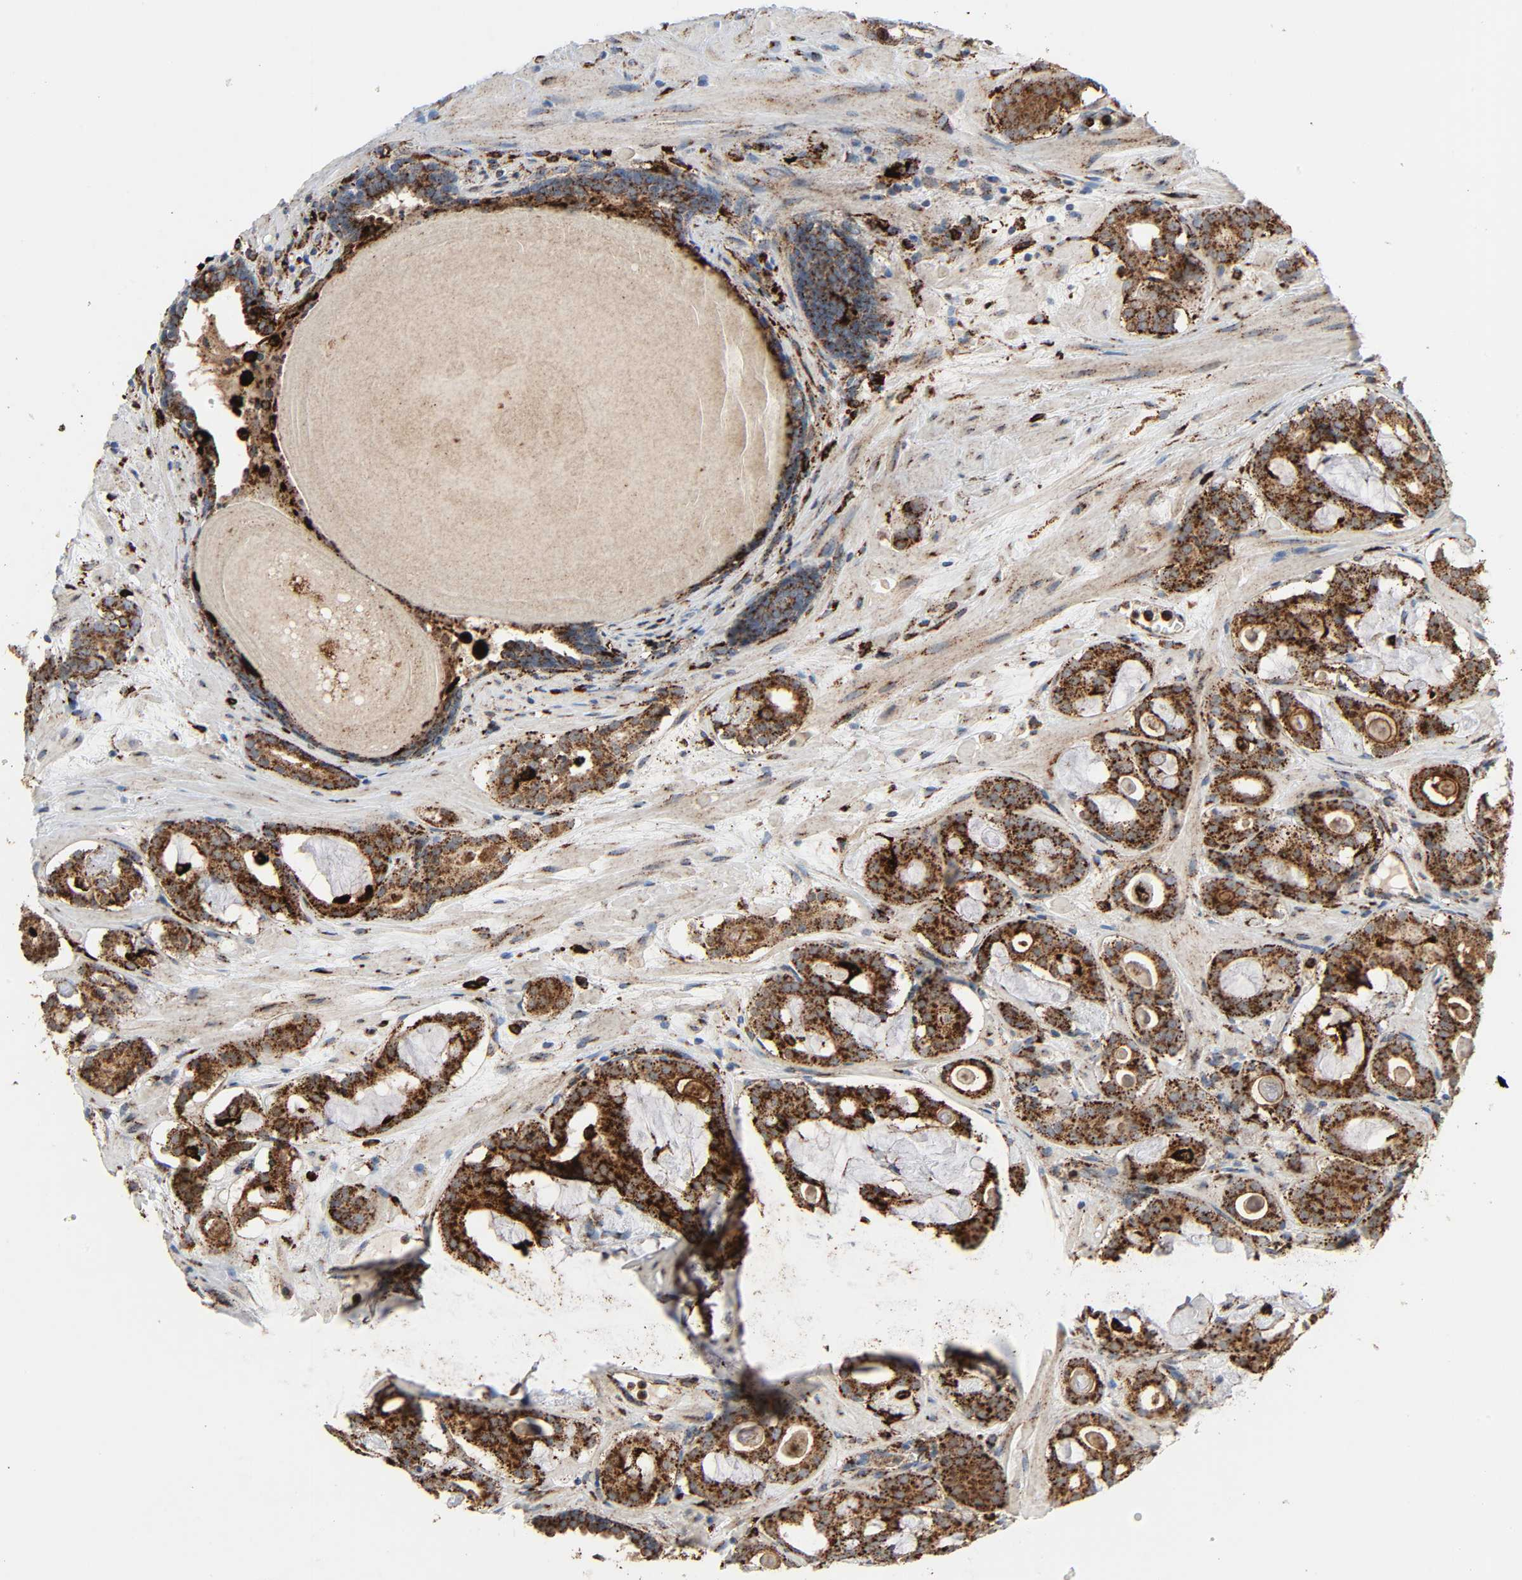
{"staining": {"intensity": "strong", "quantity": ">75%", "location": "cytoplasmic/membranous"}, "tissue": "prostate cancer", "cell_type": "Tumor cells", "image_type": "cancer", "snomed": [{"axis": "morphology", "description": "Adenocarcinoma, Low grade"}, {"axis": "topography", "description": "Prostate"}], "caption": "Human low-grade adenocarcinoma (prostate) stained for a protein (brown) reveals strong cytoplasmic/membranous positive expression in approximately >75% of tumor cells.", "gene": "PSAP", "patient": {"sex": "male", "age": 57}}